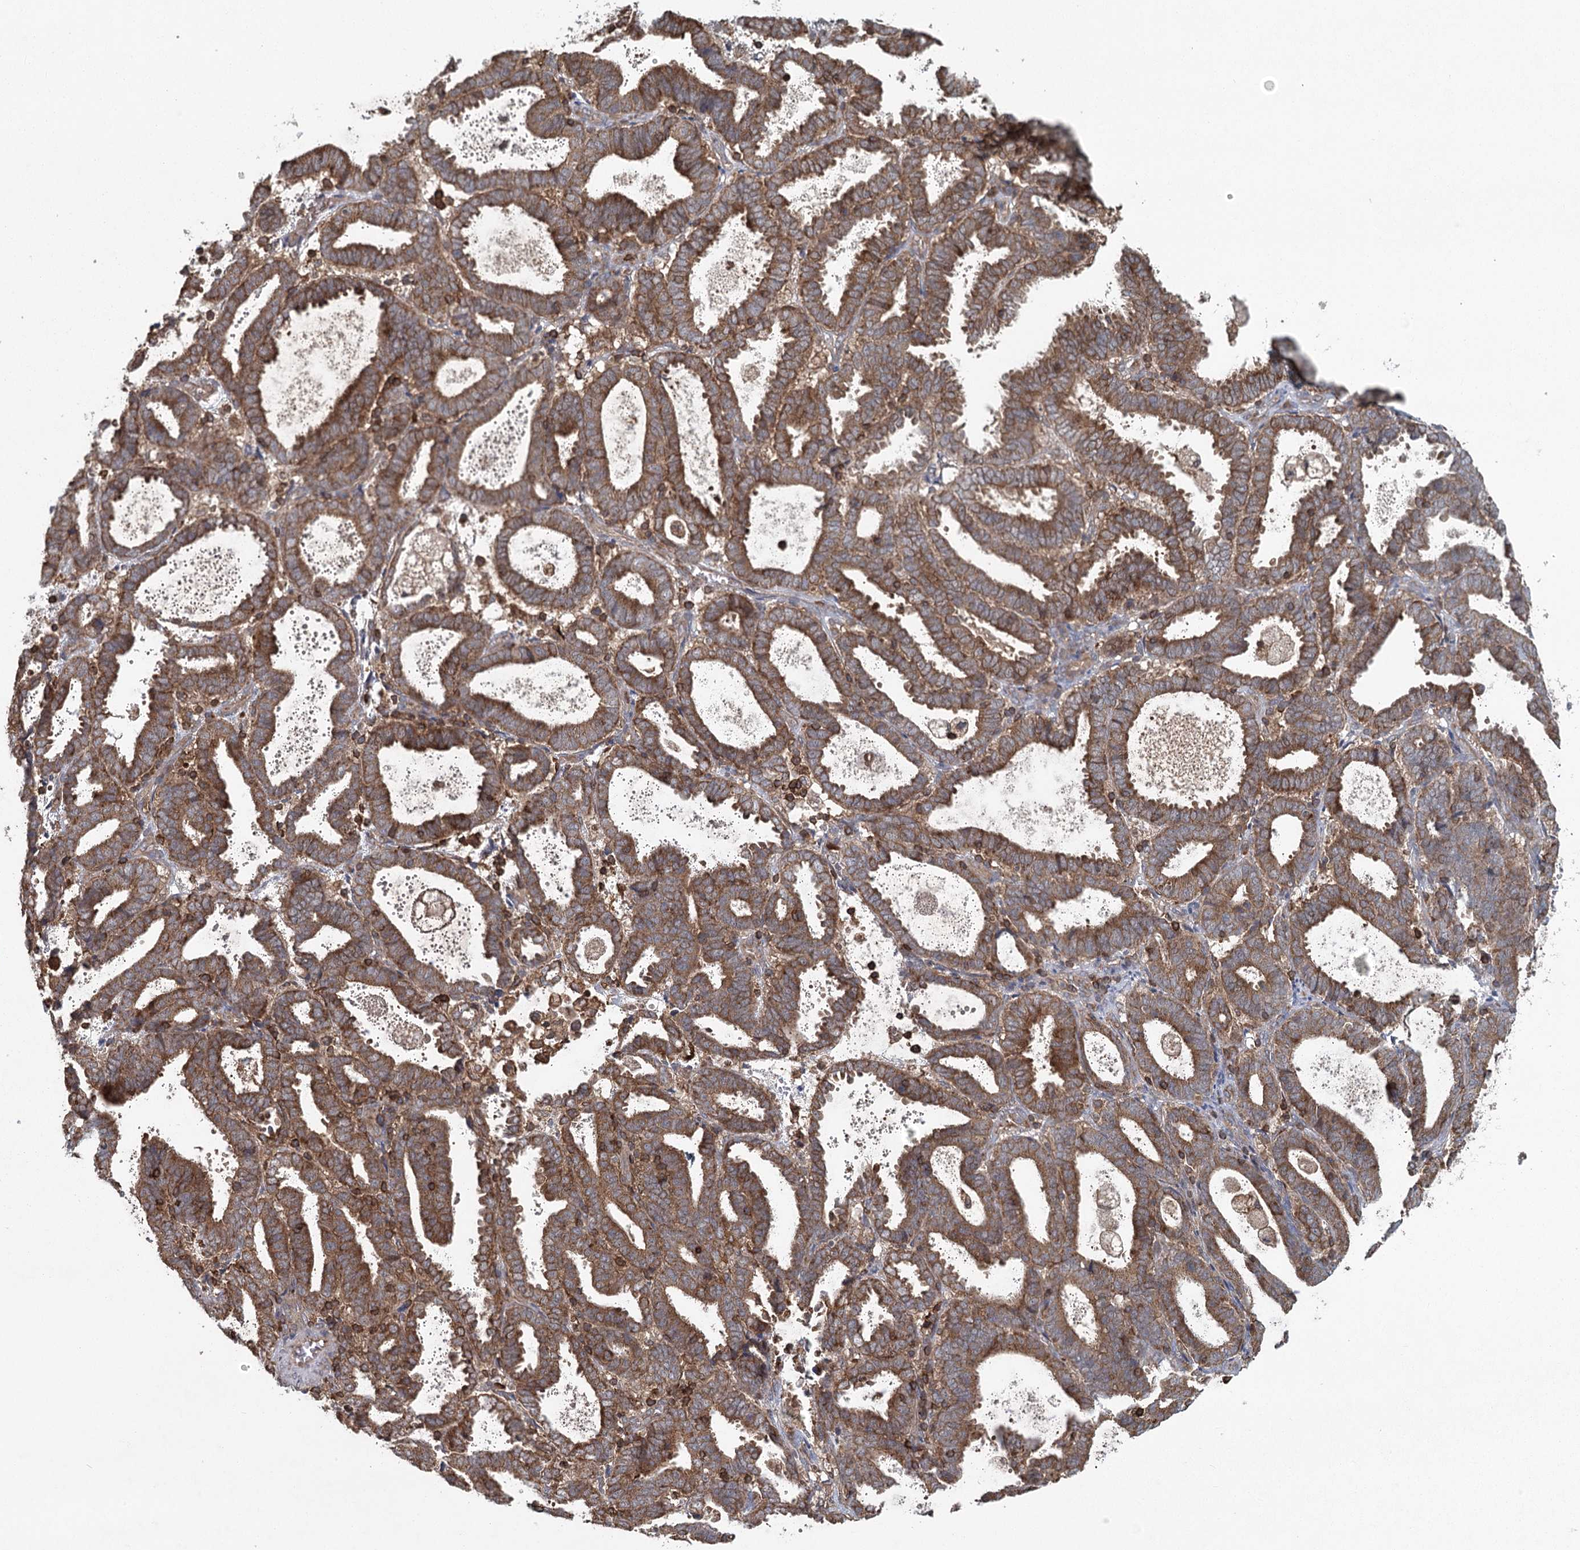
{"staining": {"intensity": "moderate", "quantity": ">75%", "location": "cytoplasmic/membranous"}, "tissue": "endometrial cancer", "cell_type": "Tumor cells", "image_type": "cancer", "snomed": [{"axis": "morphology", "description": "Adenocarcinoma, NOS"}, {"axis": "topography", "description": "Uterus"}], "caption": "Immunohistochemistry (DAB) staining of endometrial cancer displays moderate cytoplasmic/membranous protein expression in approximately >75% of tumor cells.", "gene": "PLEKHA7", "patient": {"sex": "female", "age": 83}}